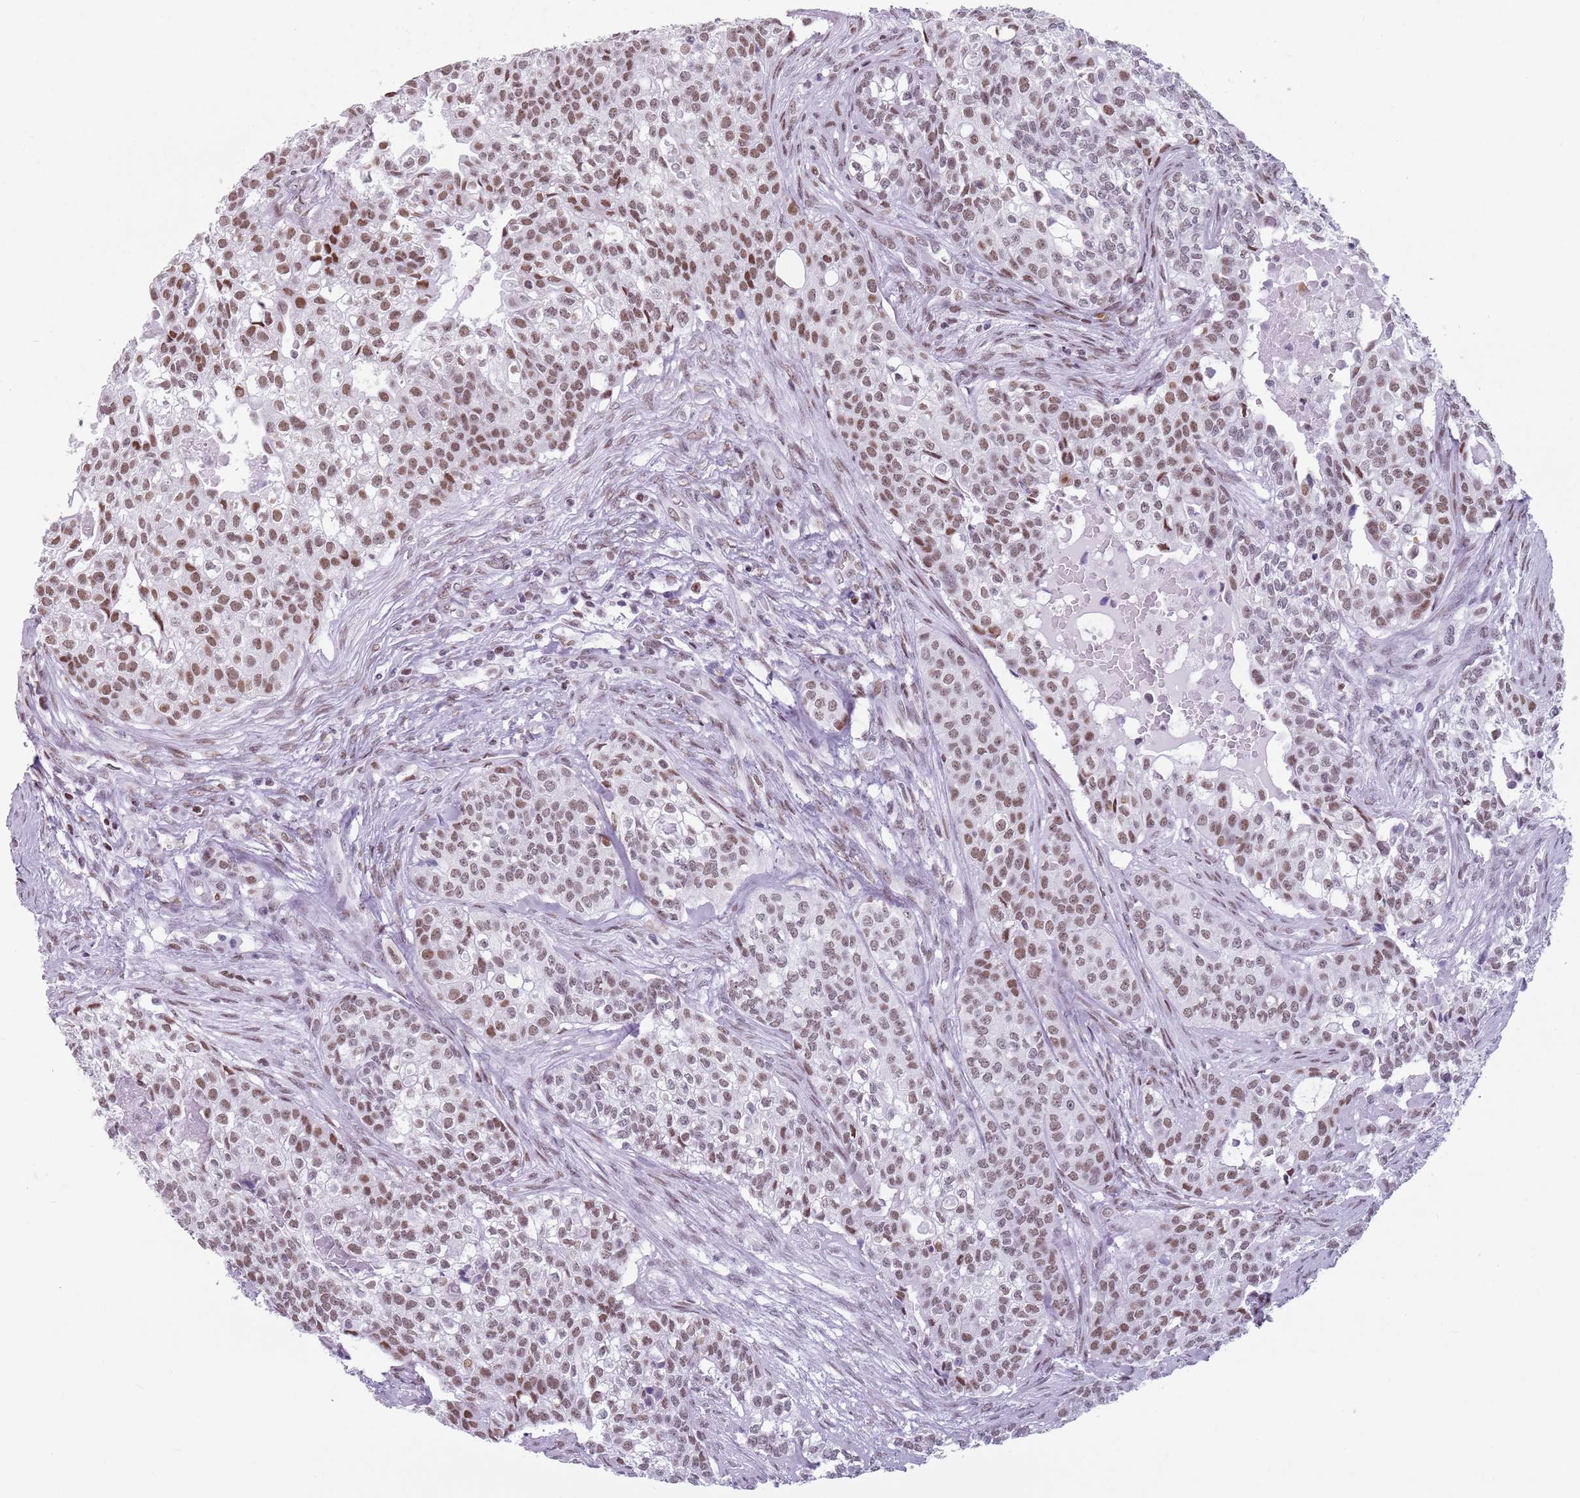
{"staining": {"intensity": "moderate", "quantity": ">75%", "location": "nuclear"}, "tissue": "head and neck cancer", "cell_type": "Tumor cells", "image_type": "cancer", "snomed": [{"axis": "morphology", "description": "Adenocarcinoma, NOS"}, {"axis": "topography", "description": "Head-Neck"}], "caption": "Moderate nuclear staining for a protein is appreciated in approximately >75% of tumor cells of adenocarcinoma (head and neck) using IHC.", "gene": "FAM104B", "patient": {"sex": "male", "age": 81}}